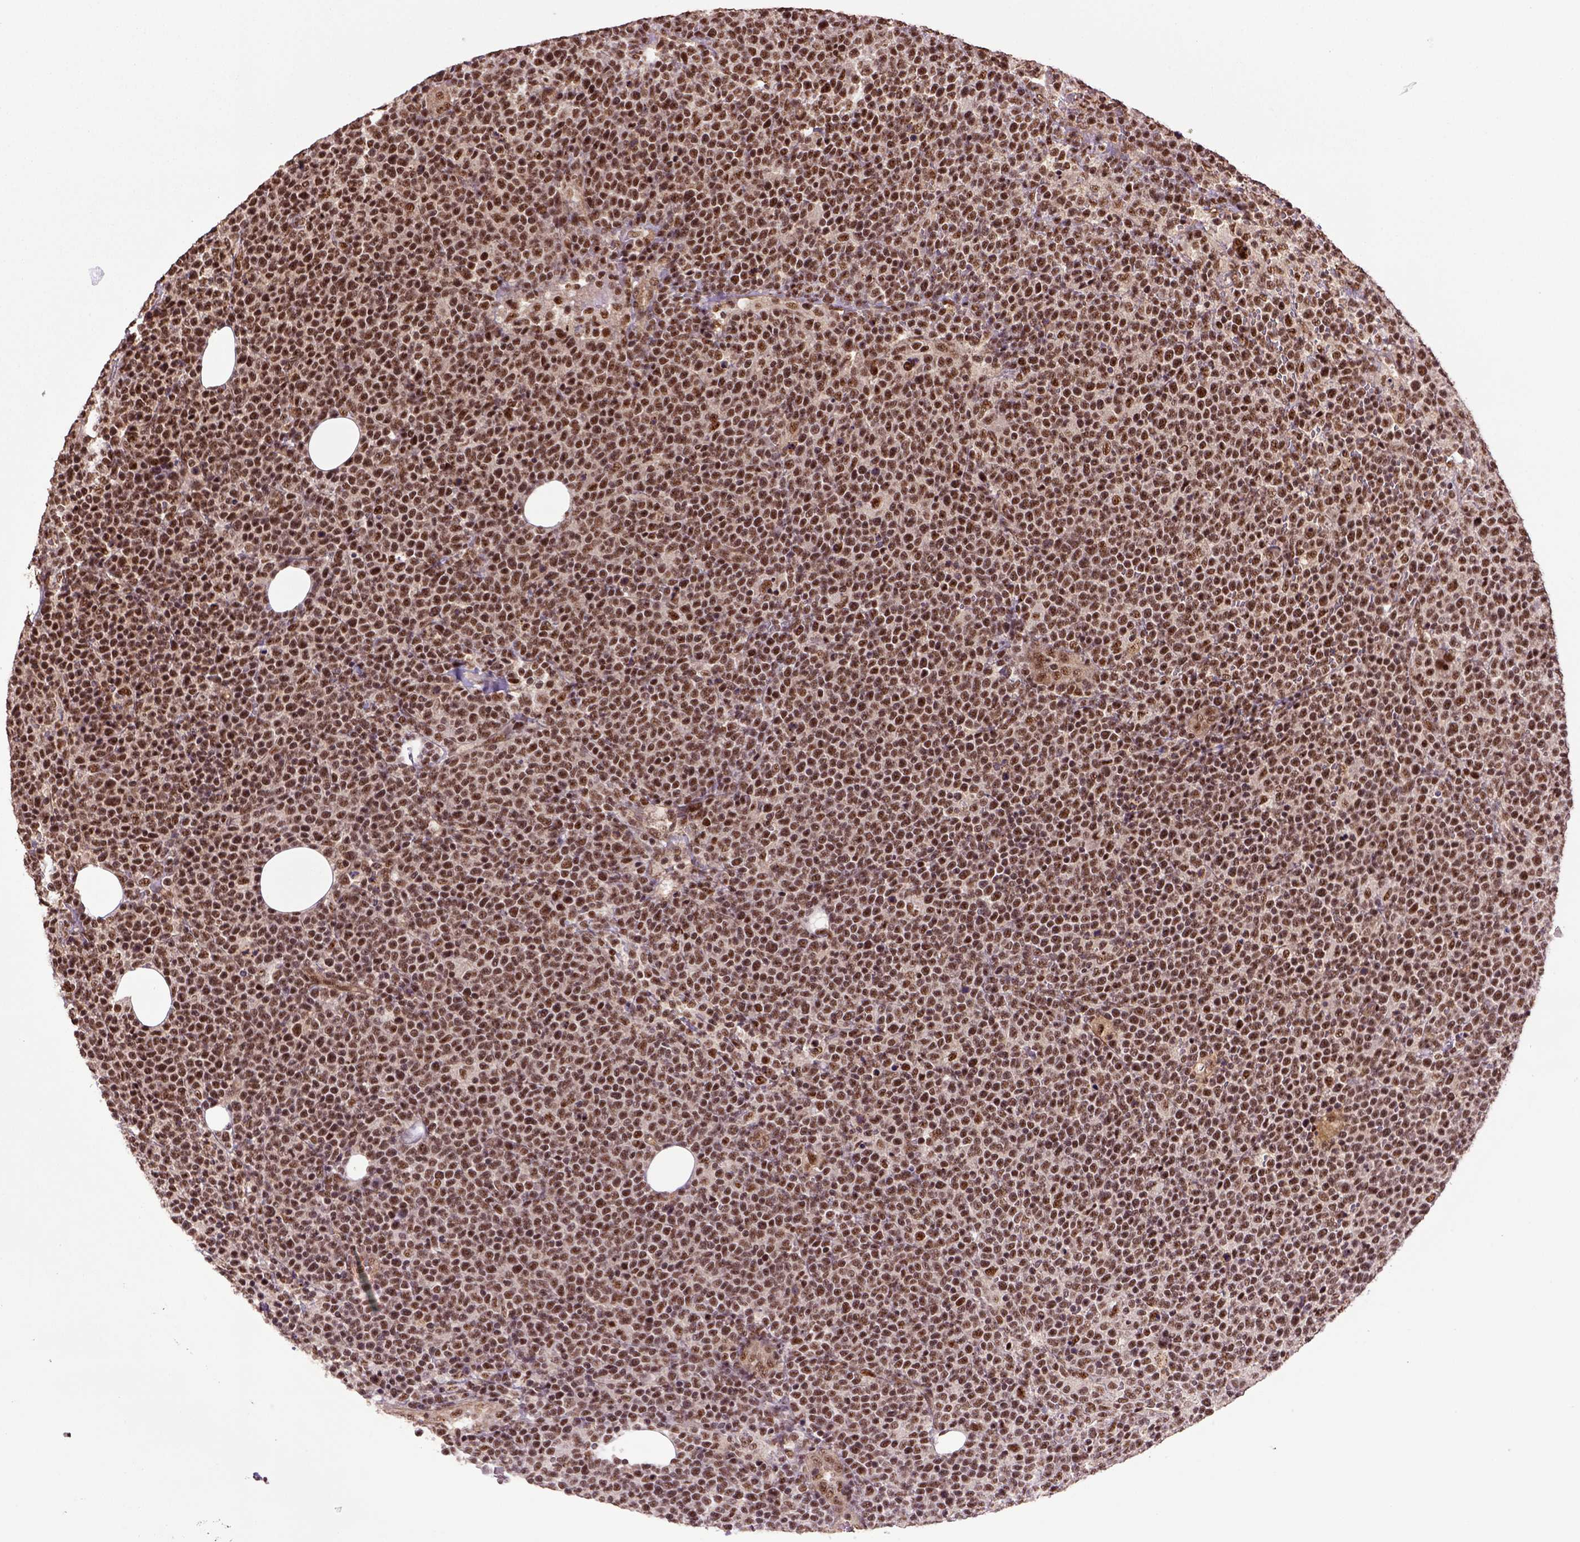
{"staining": {"intensity": "strong", "quantity": ">75%", "location": "nuclear"}, "tissue": "lymphoma", "cell_type": "Tumor cells", "image_type": "cancer", "snomed": [{"axis": "morphology", "description": "Malignant lymphoma, non-Hodgkin's type, High grade"}, {"axis": "topography", "description": "Lymph node"}], "caption": "This is a micrograph of IHC staining of lymphoma, which shows strong positivity in the nuclear of tumor cells.", "gene": "PPIG", "patient": {"sex": "male", "age": 61}}